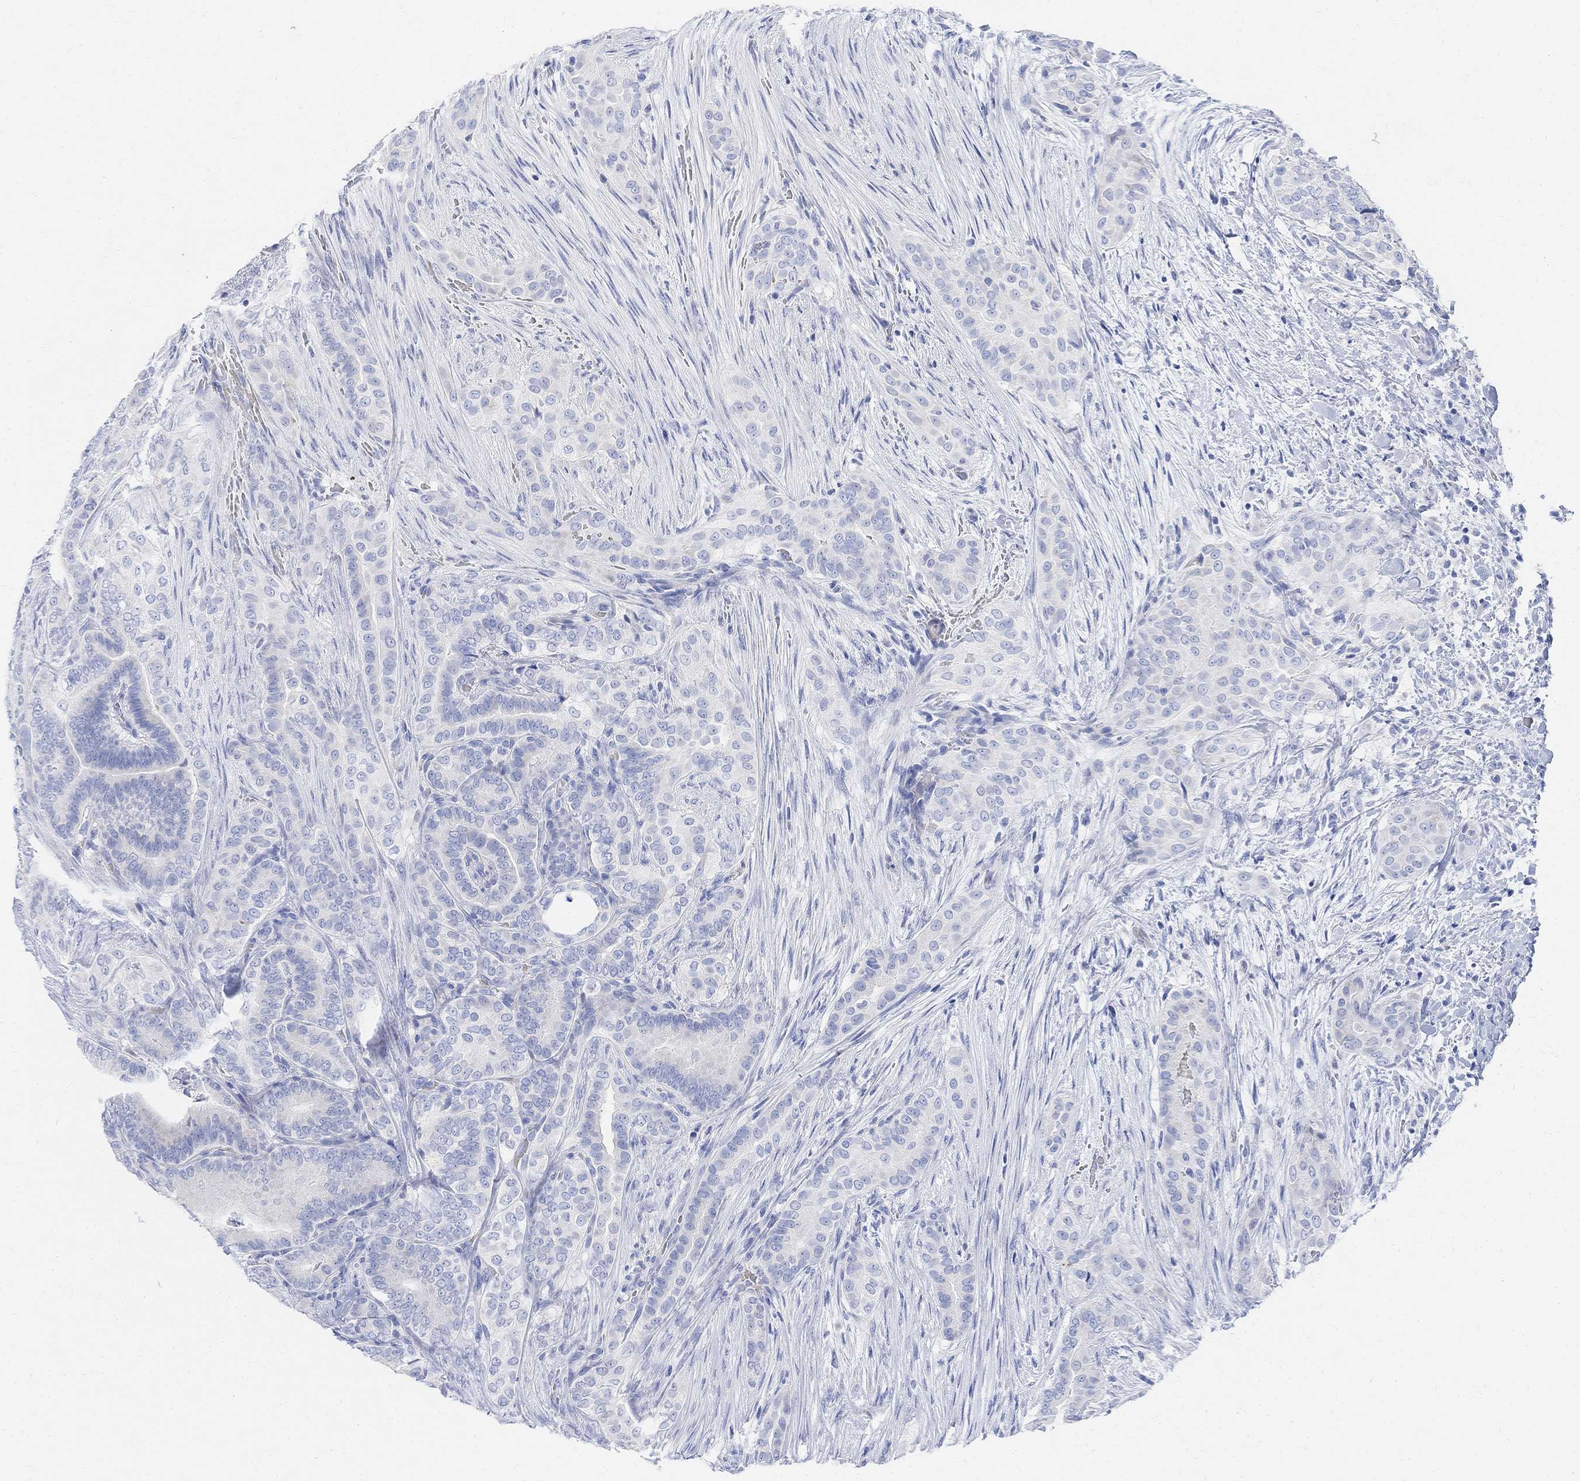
{"staining": {"intensity": "negative", "quantity": "none", "location": "none"}, "tissue": "thyroid cancer", "cell_type": "Tumor cells", "image_type": "cancer", "snomed": [{"axis": "morphology", "description": "Papillary adenocarcinoma, NOS"}, {"axis": "topography", "description": "Thyroid gland"}], "caption": "Tumor cells show no significant protein positivity in thyroid cancer (papillary adenocarcinoma).", "gene": "RETNLB", "patient": {"sex": "male", "age": 61}}